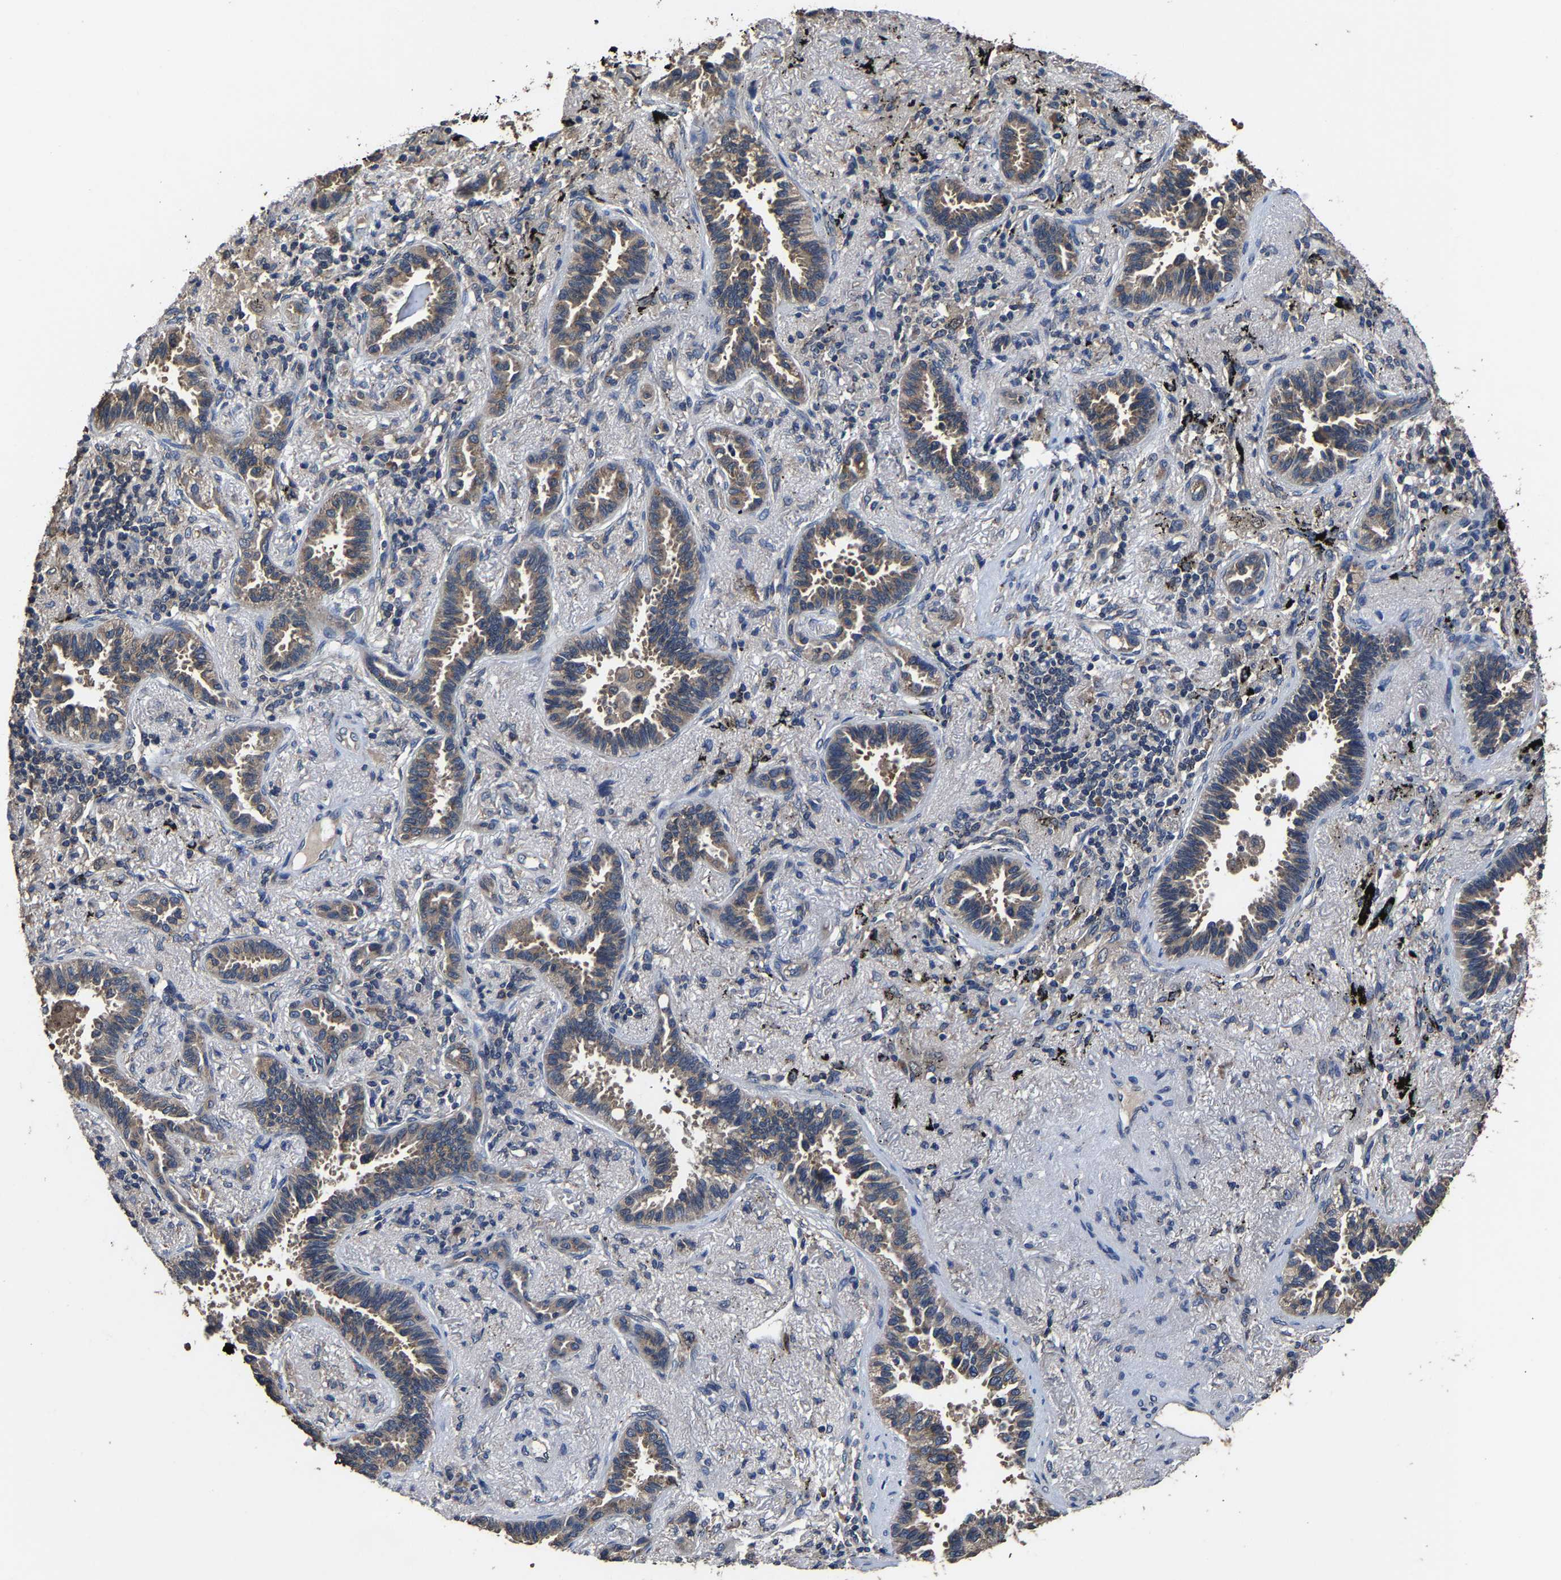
{"staining": {"intensity": "moderate", "quantity": ">75%", "location": "cytoplasmic/membranous"}, "tissue": "lung cancer", "cell_type": "Tumor cells", "image_type": "cancer", "snomed": [{"axis": "morphology", "description": "Adenocarcinoma, NOS"}, {"axis": "topography", "description": "Lung"}], "caption": "Immunohistochemistry staining of lung cancer (adenocarcinoma), which reveals medium levels of moderate cytoplasmic/membranous staining in approximately >75% of tumor cells indicating moderate cytoplasmic/membranous protein positivity. The staining was performed using DAB (brown) for protein detection and nuclei were counterstained in hematoxylin (blue).", "gene": "EBAG9", "patient": {"sex": "male", "age": 59}}